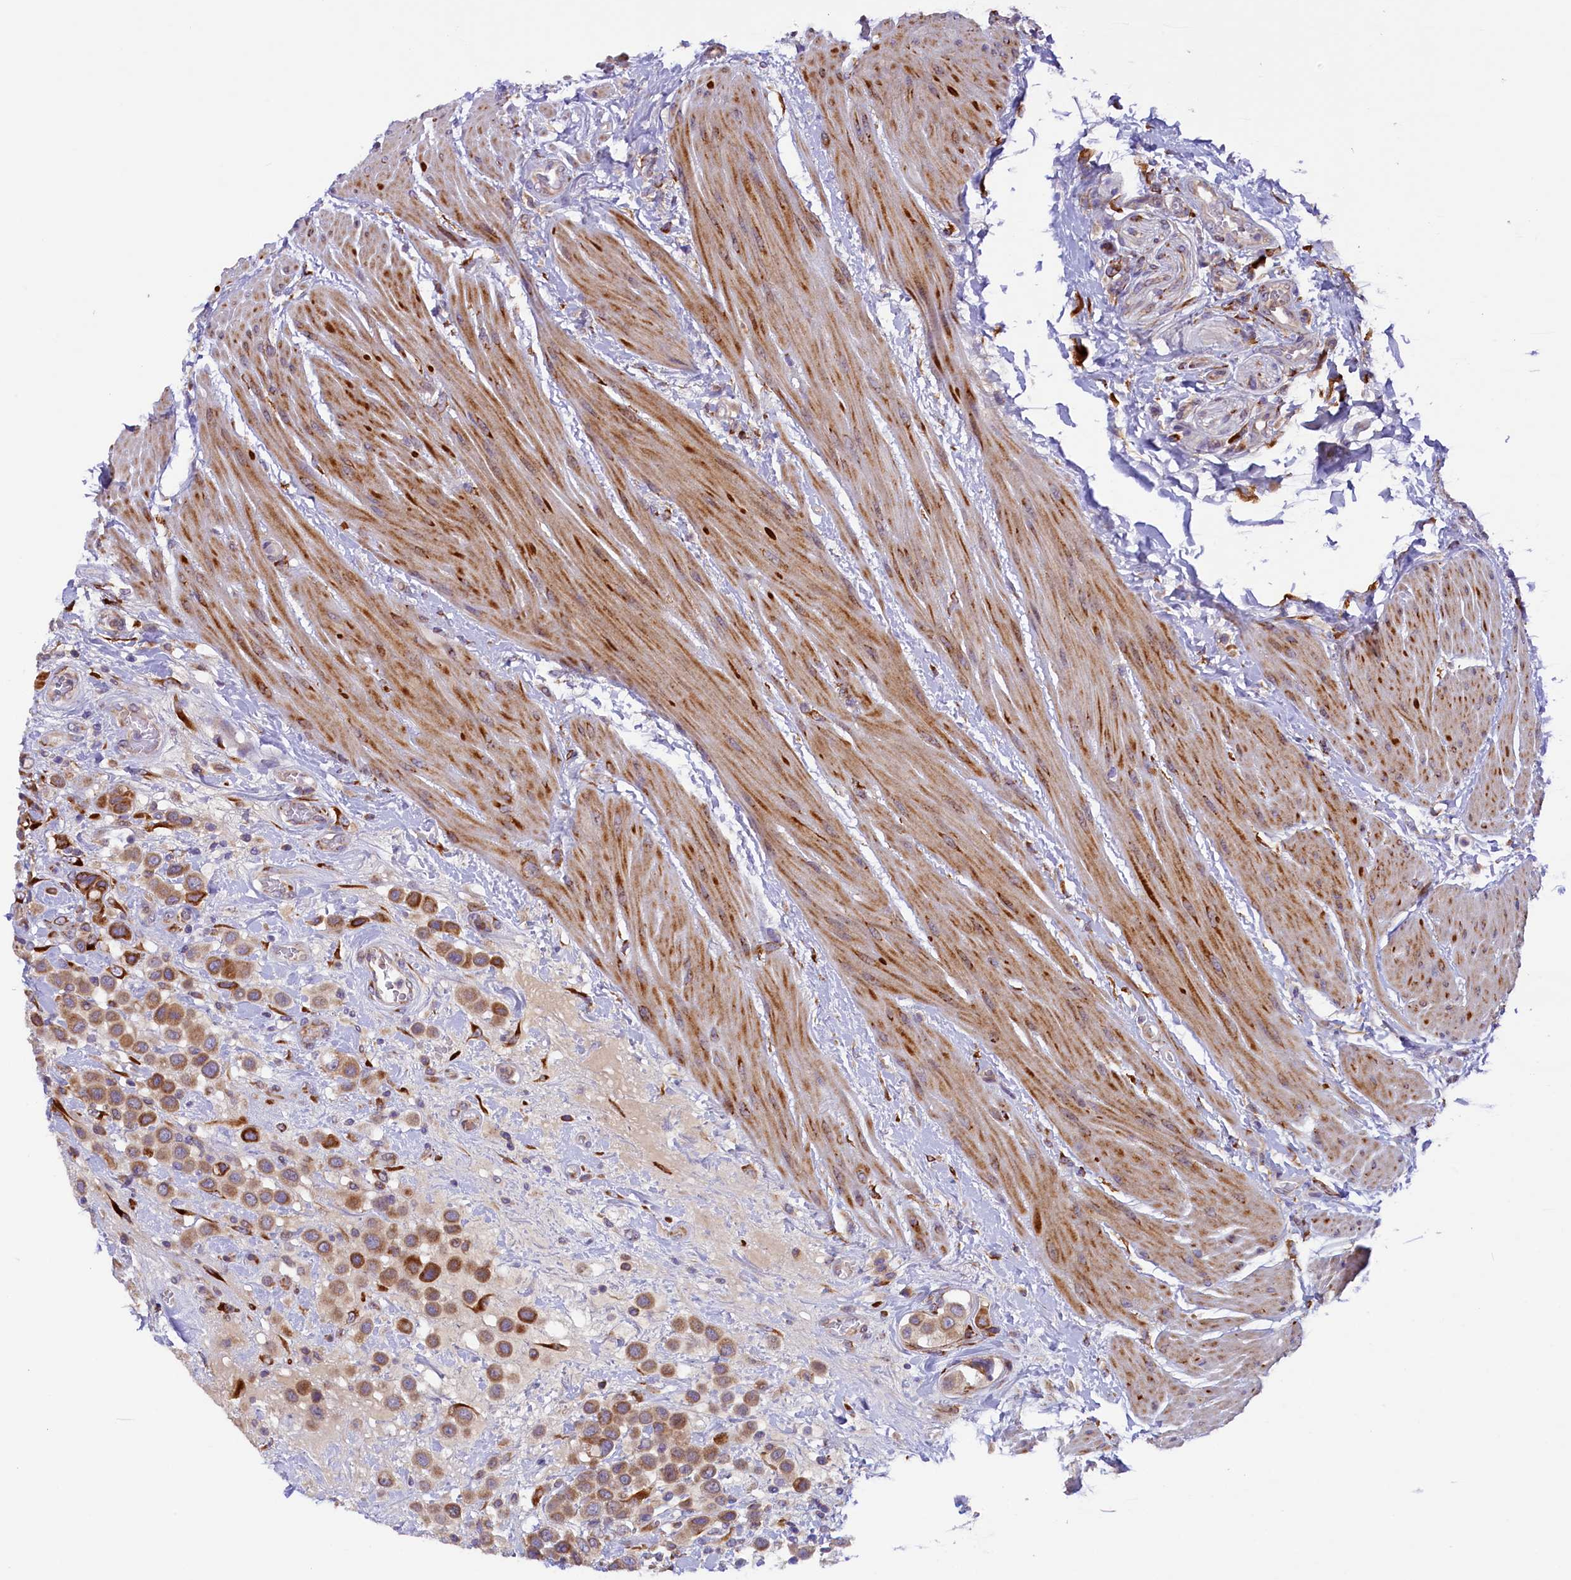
{"staining": {"intensity": "moderate", "quantity": ">75%", "location": "cytoplasmic/membranous"}, "tissue": "urothelial cancer", "cell_type": "Tumor cells", "image_type": "cancer", "snomed": [{"axis": "morphology", "description": "Urothelial carcinoma, High grade"}, {"axis": "topography", "description": "Urinary bladder"}], "caption": "A micrograph showing moderate cytoplasmic/membranous staining in approximately >75% of tumor cells in high-grade urothelial carcinoma, as visualized by brown immunohistochemical staining.", "gene": "SSC5D", "patient": {"sex": "male", "age": 50}}